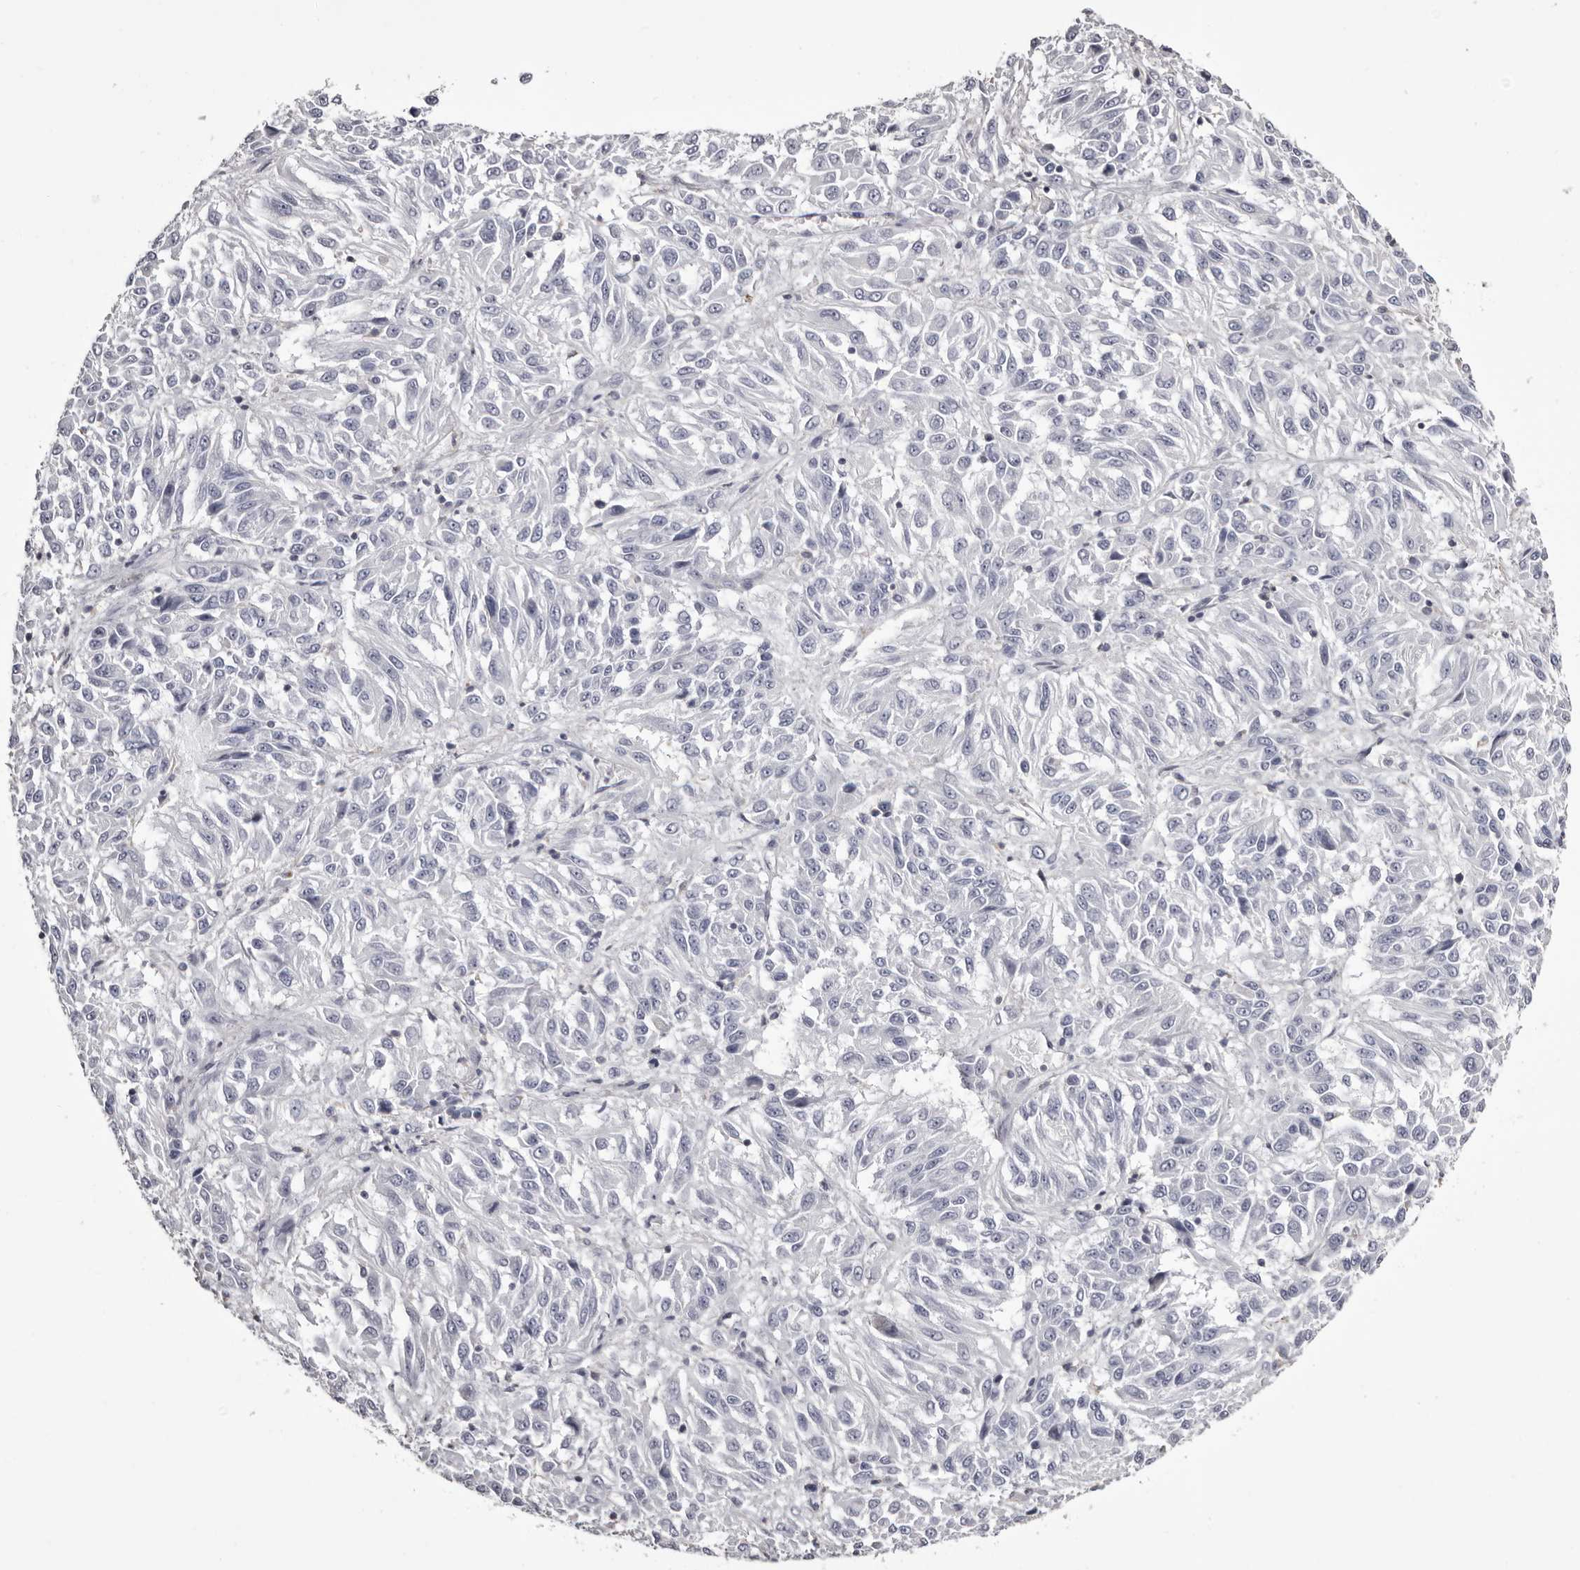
{"staining": {"intensity": "negative", "quantity": "none", "location": "none"}, "tissue": "melanoma", "cell_type": "Tumor cells", "image_type": "cancer", "snomed": [{"axis": "morphology", "description": "Malignant melanoma, Metastatic site"}, {"axis": "topography", "description": "Lung"}], "caption": "A high-resolution photomicrograph shows immunohistochemistry (IHC) staining of malignant melanoma (metastatic site), which reveals no significant expression in tumor cells.", "gene": "LAD1", "patient": {"sex": "male", "age": 64}}